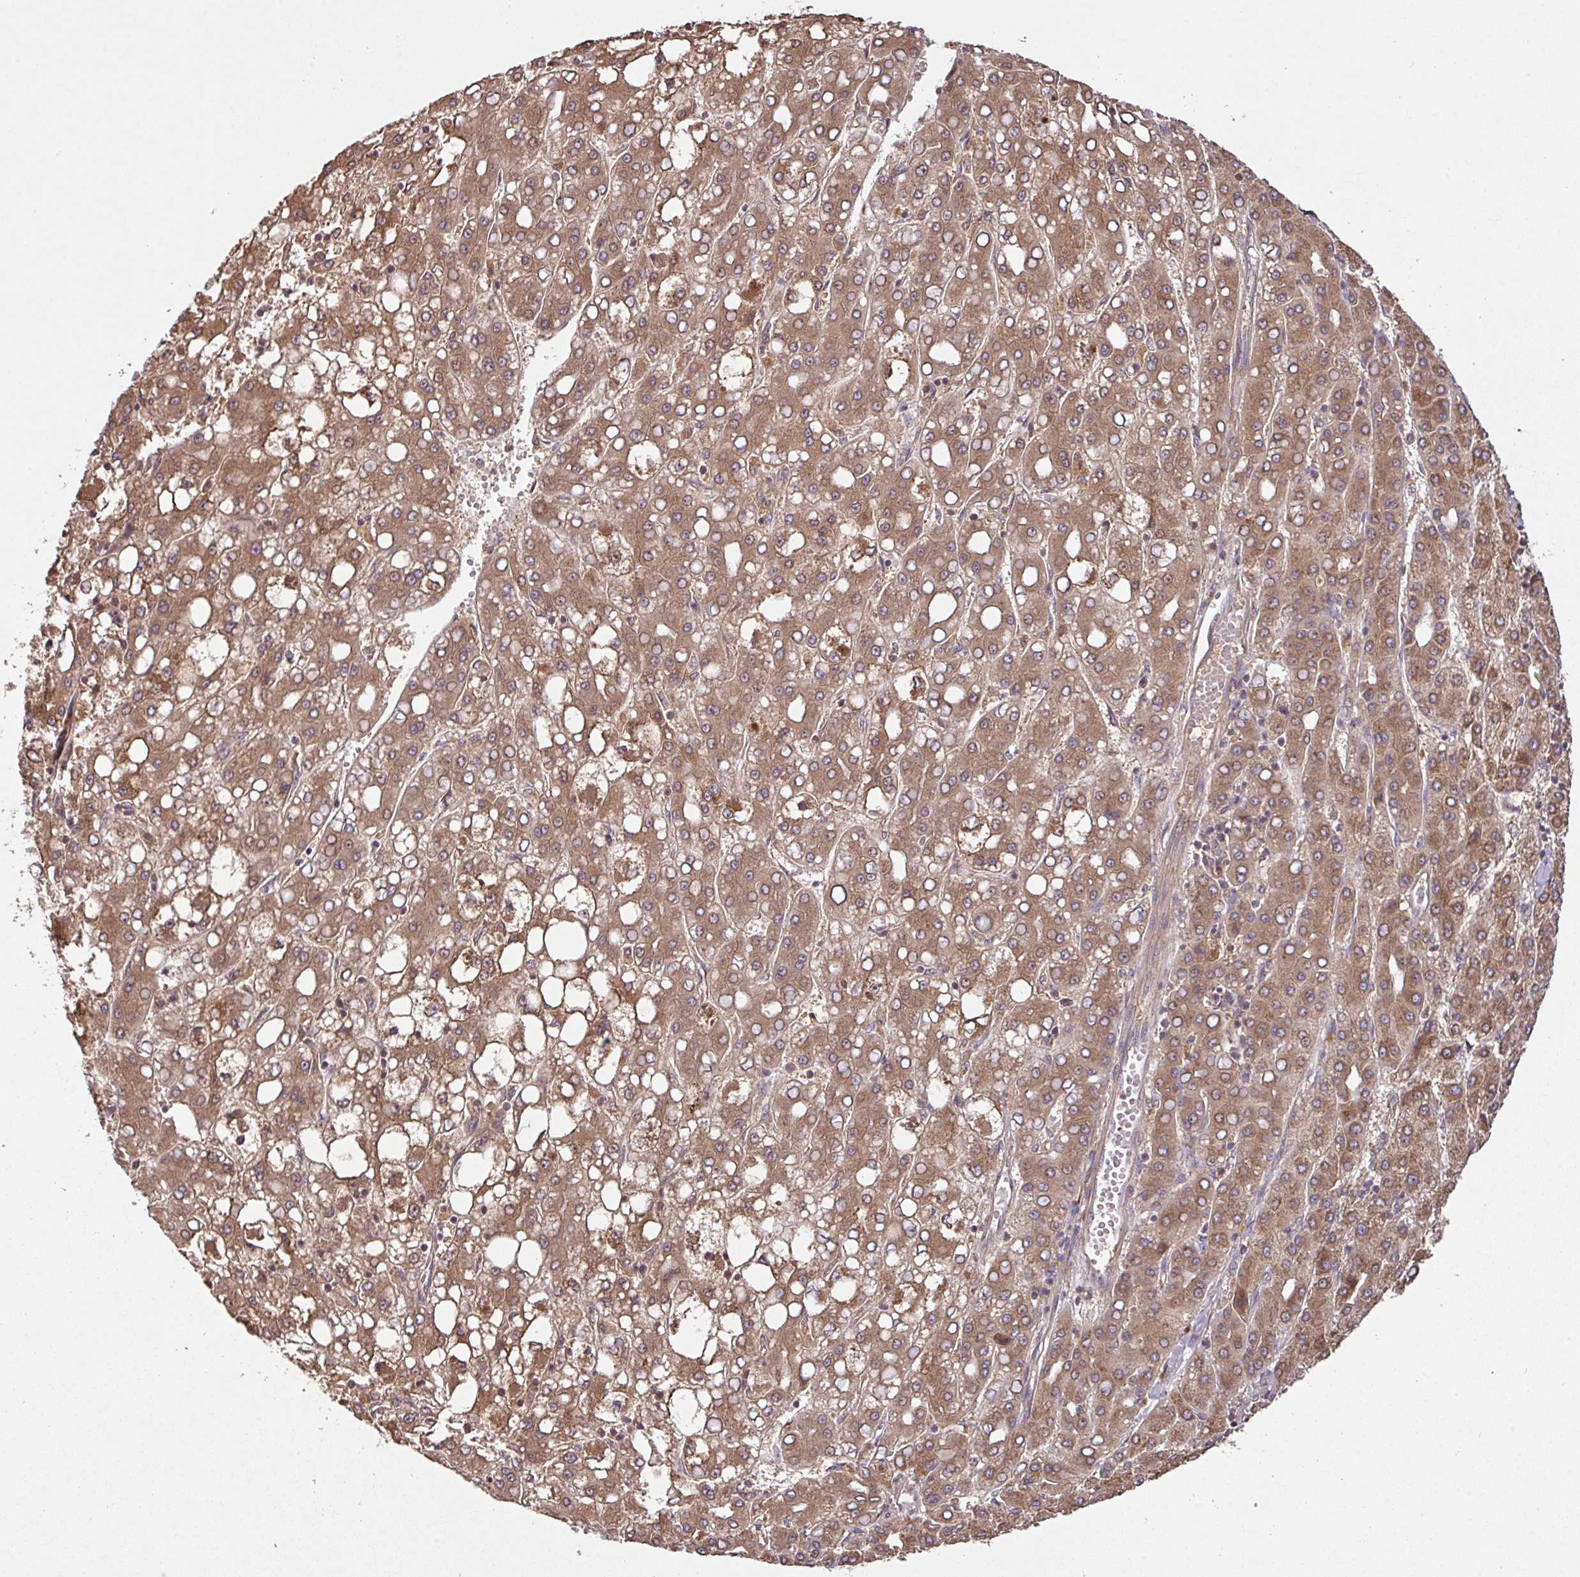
{"staining": {"intensity": "moderate", "quantity": ">75%", "location": "cytoplasmic/membranous"}, "tissue": "liver cancer", "cell_type": "Tumor cells", "image_type": "cancer", "snomed": [{"axis": "morphology", "description": "Carcinoma, Hepatocellular, NOS"}, {"axis": "topography", "description": "Liver"}], "caption": "Liver cancer was stained to show a protein in brown. There is medium levels of moderate cytoplasmic/membranous expression in approximately >75% of tumor cells.", "gene": "MRRF", "patient": {"sex": "male", "age": 65}}